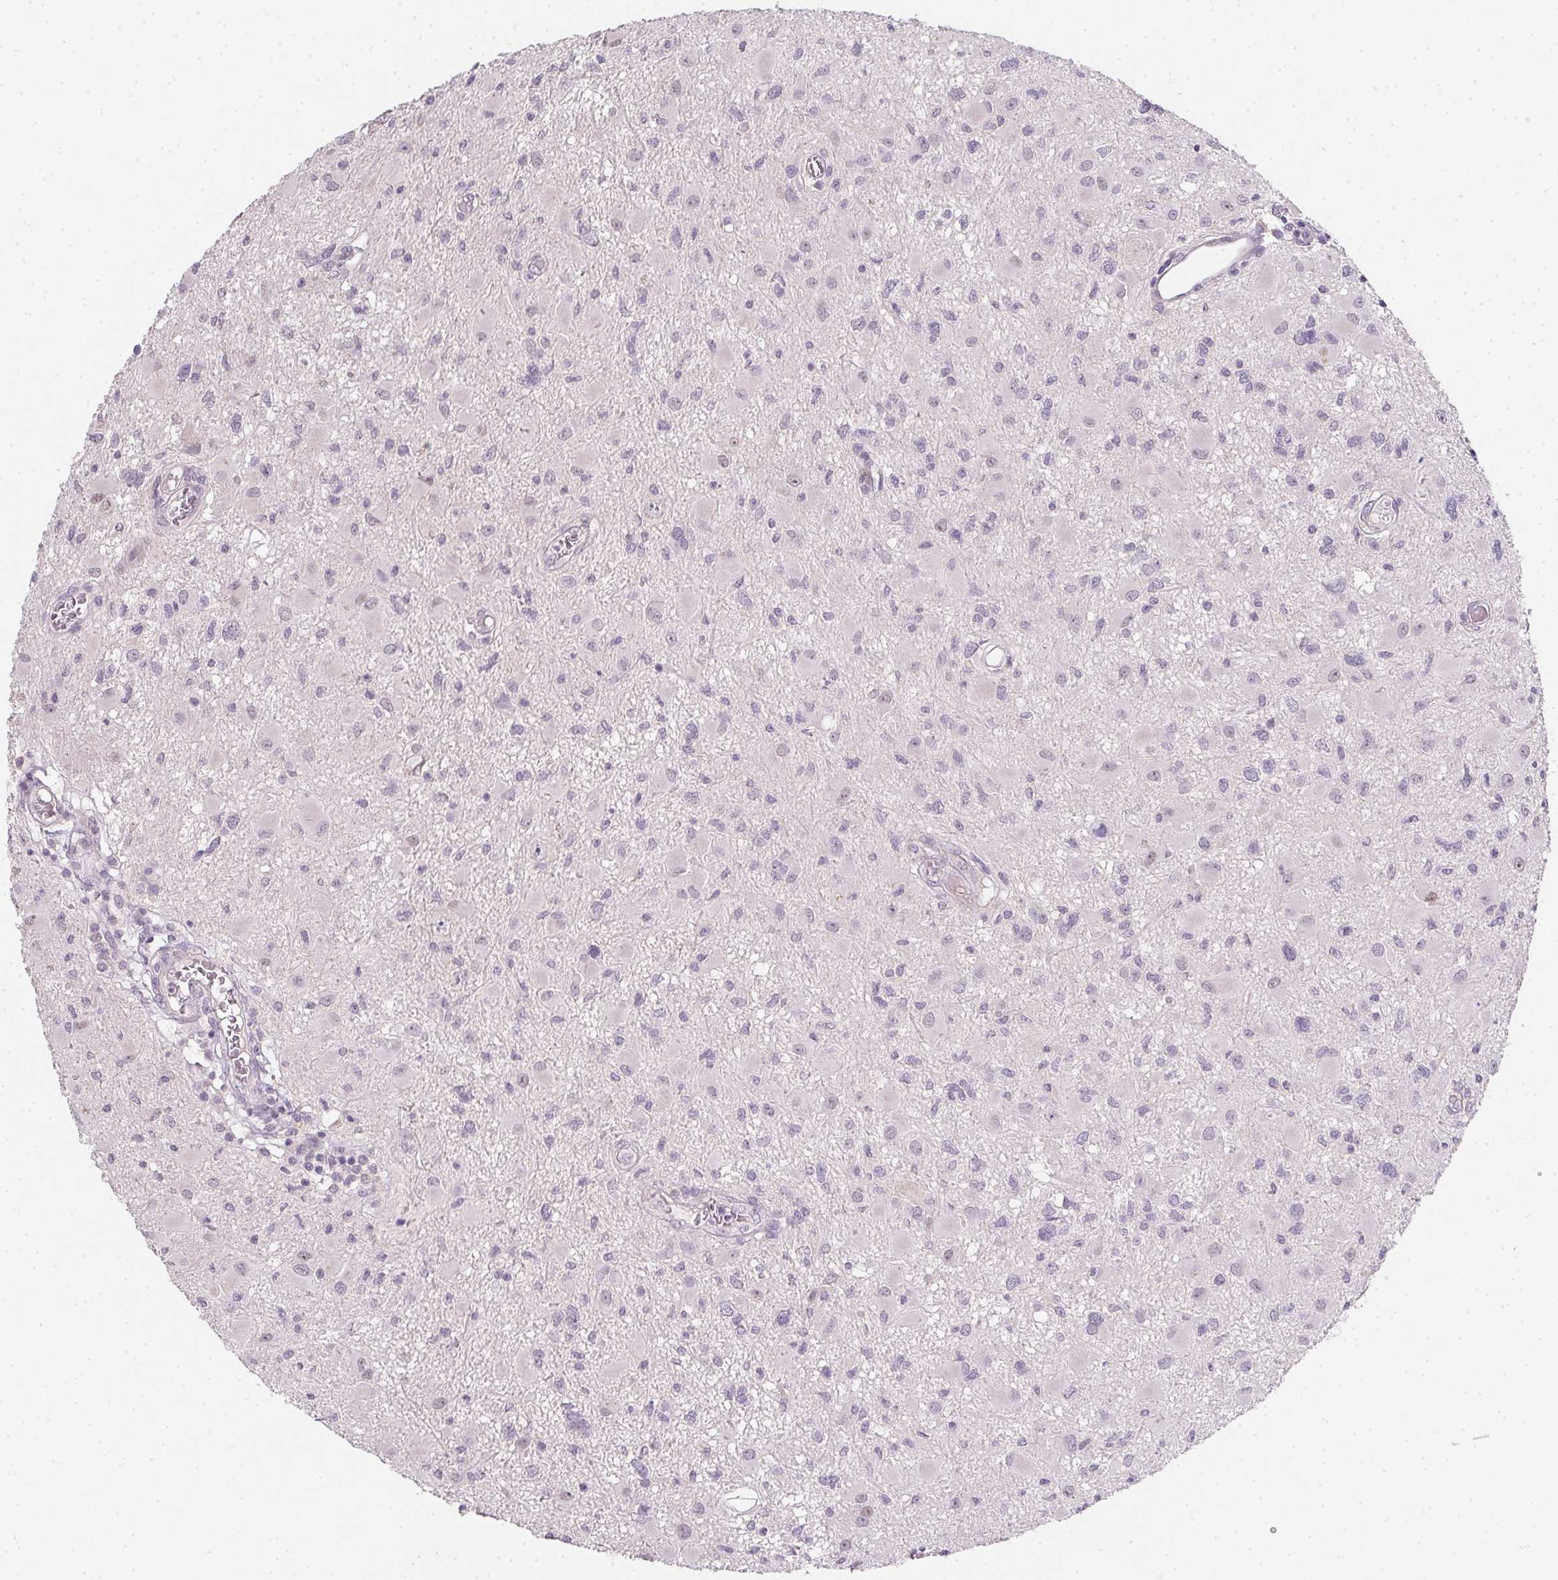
{"staining": {"intensity": "negative", "quantity": "none", "location": "none"}, "tissue": "glioma", "cell_type": "Tumor cells", "image_type": "cancer", "snomed": [{"axis": "morphology", "description": "Glioma, malignant, High grade"}, {"axis": "topography", "description": "Brain"}], "caption": "IHC of human high-grade glioma (malignant) exhibits no positivity in tumor cells.", "gene": "ZBBX", "patient": {"sex": "male", "age": 54}}